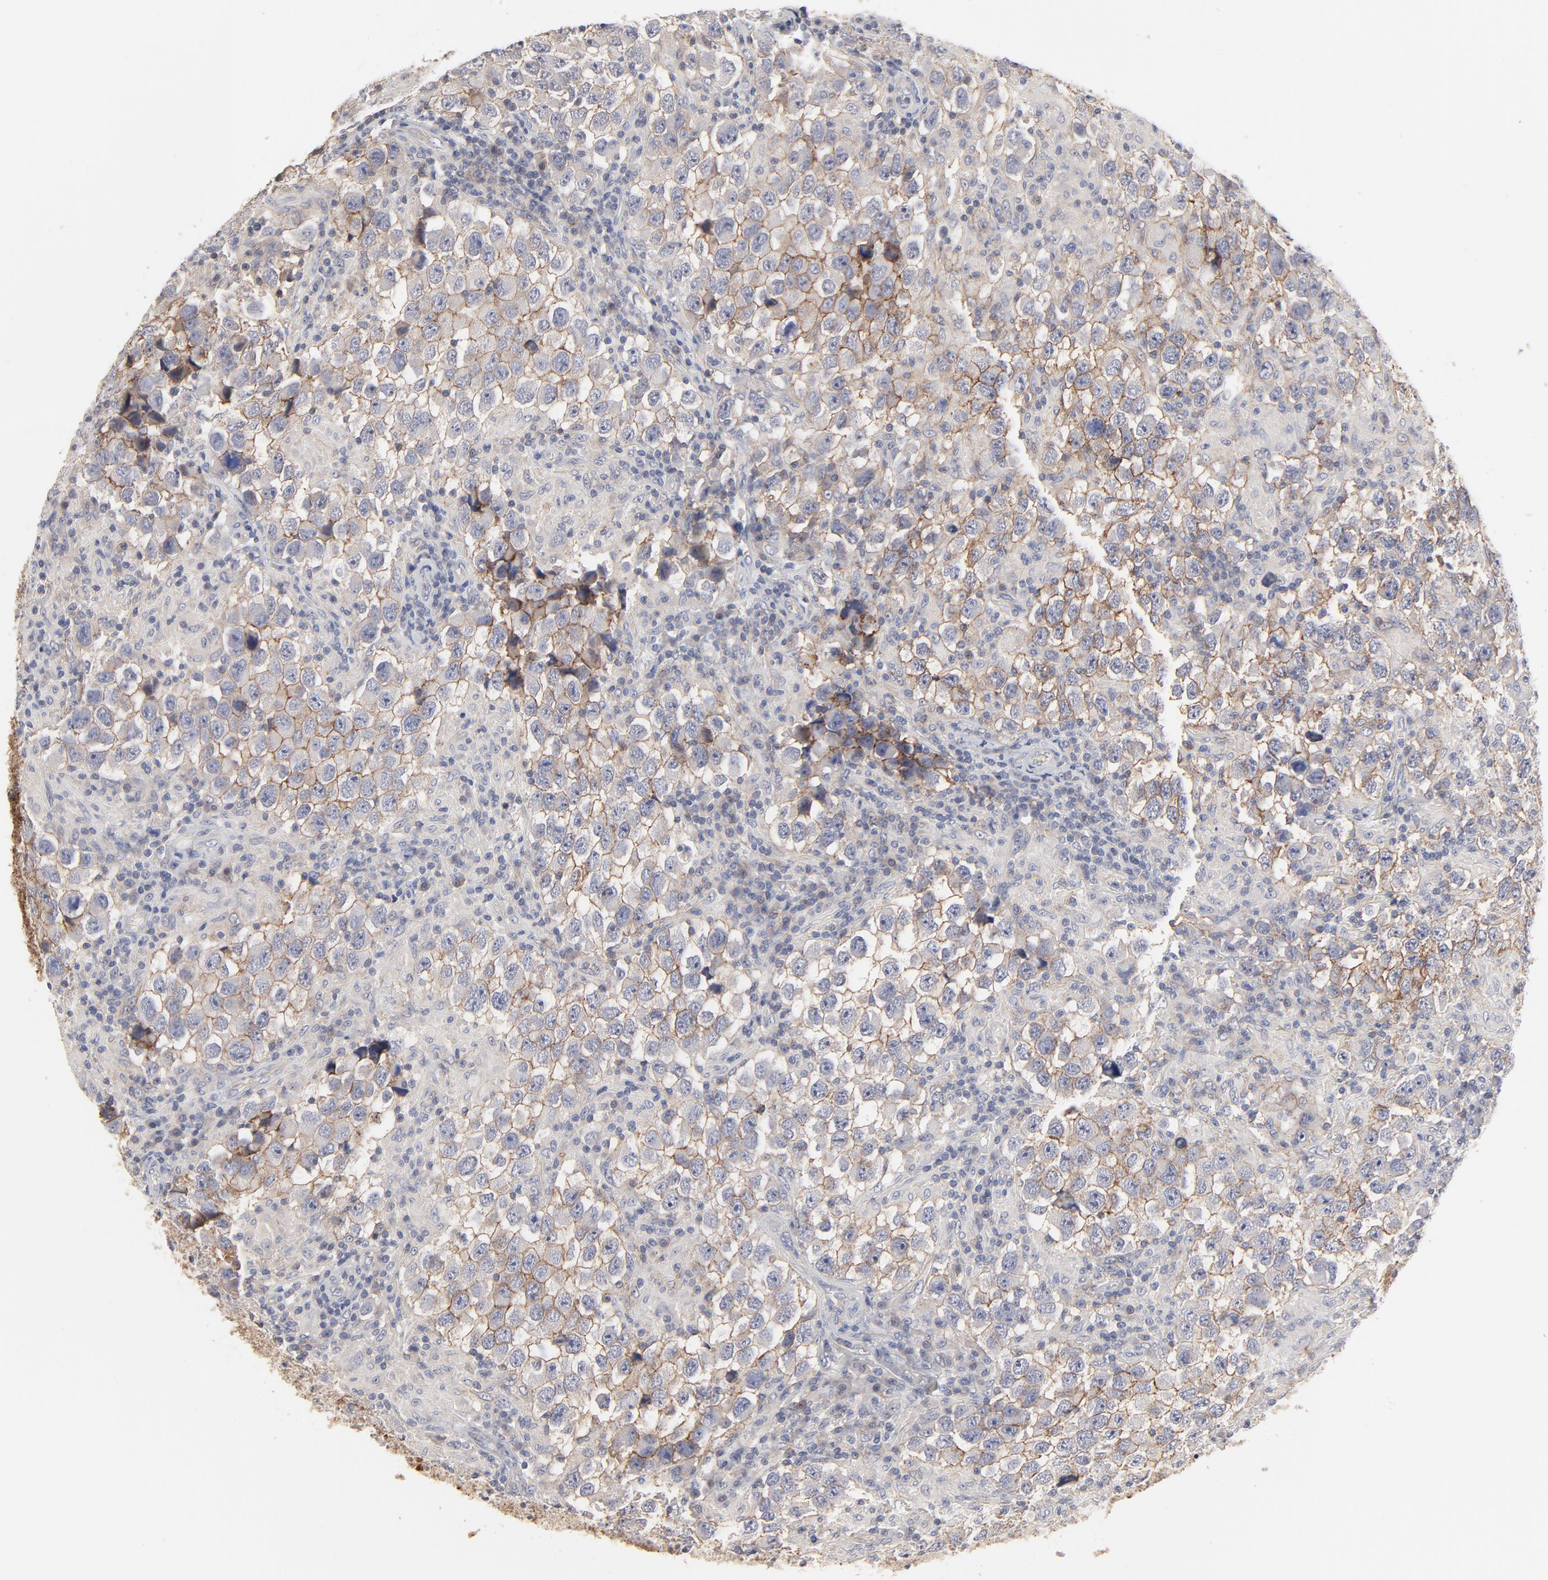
{"staining": {"intensity": "moderate", "quantity": ">75%", "location": "cytoplasmic/membranous"}, "tissue": "testis cancer", "cell_type": "Tumor cells", "image_type": "cancer", "snomed": [{"axis": "morphology", "description": "Carcinoma, Embryonal, NOS"}, {"axis": "topography", "description": "Testis"}], "caption": "IHC (DAB) staining of testis cancer (embryonal carcinoma) demonstrates moderate cytoplasmic/membranous protein expression in about >75% of tumor cells. IHC stains the protein in brown and the nuclei are stained blue.", "gene": "SLC16A1", "patient": {"sex": "male", "age": 21}}